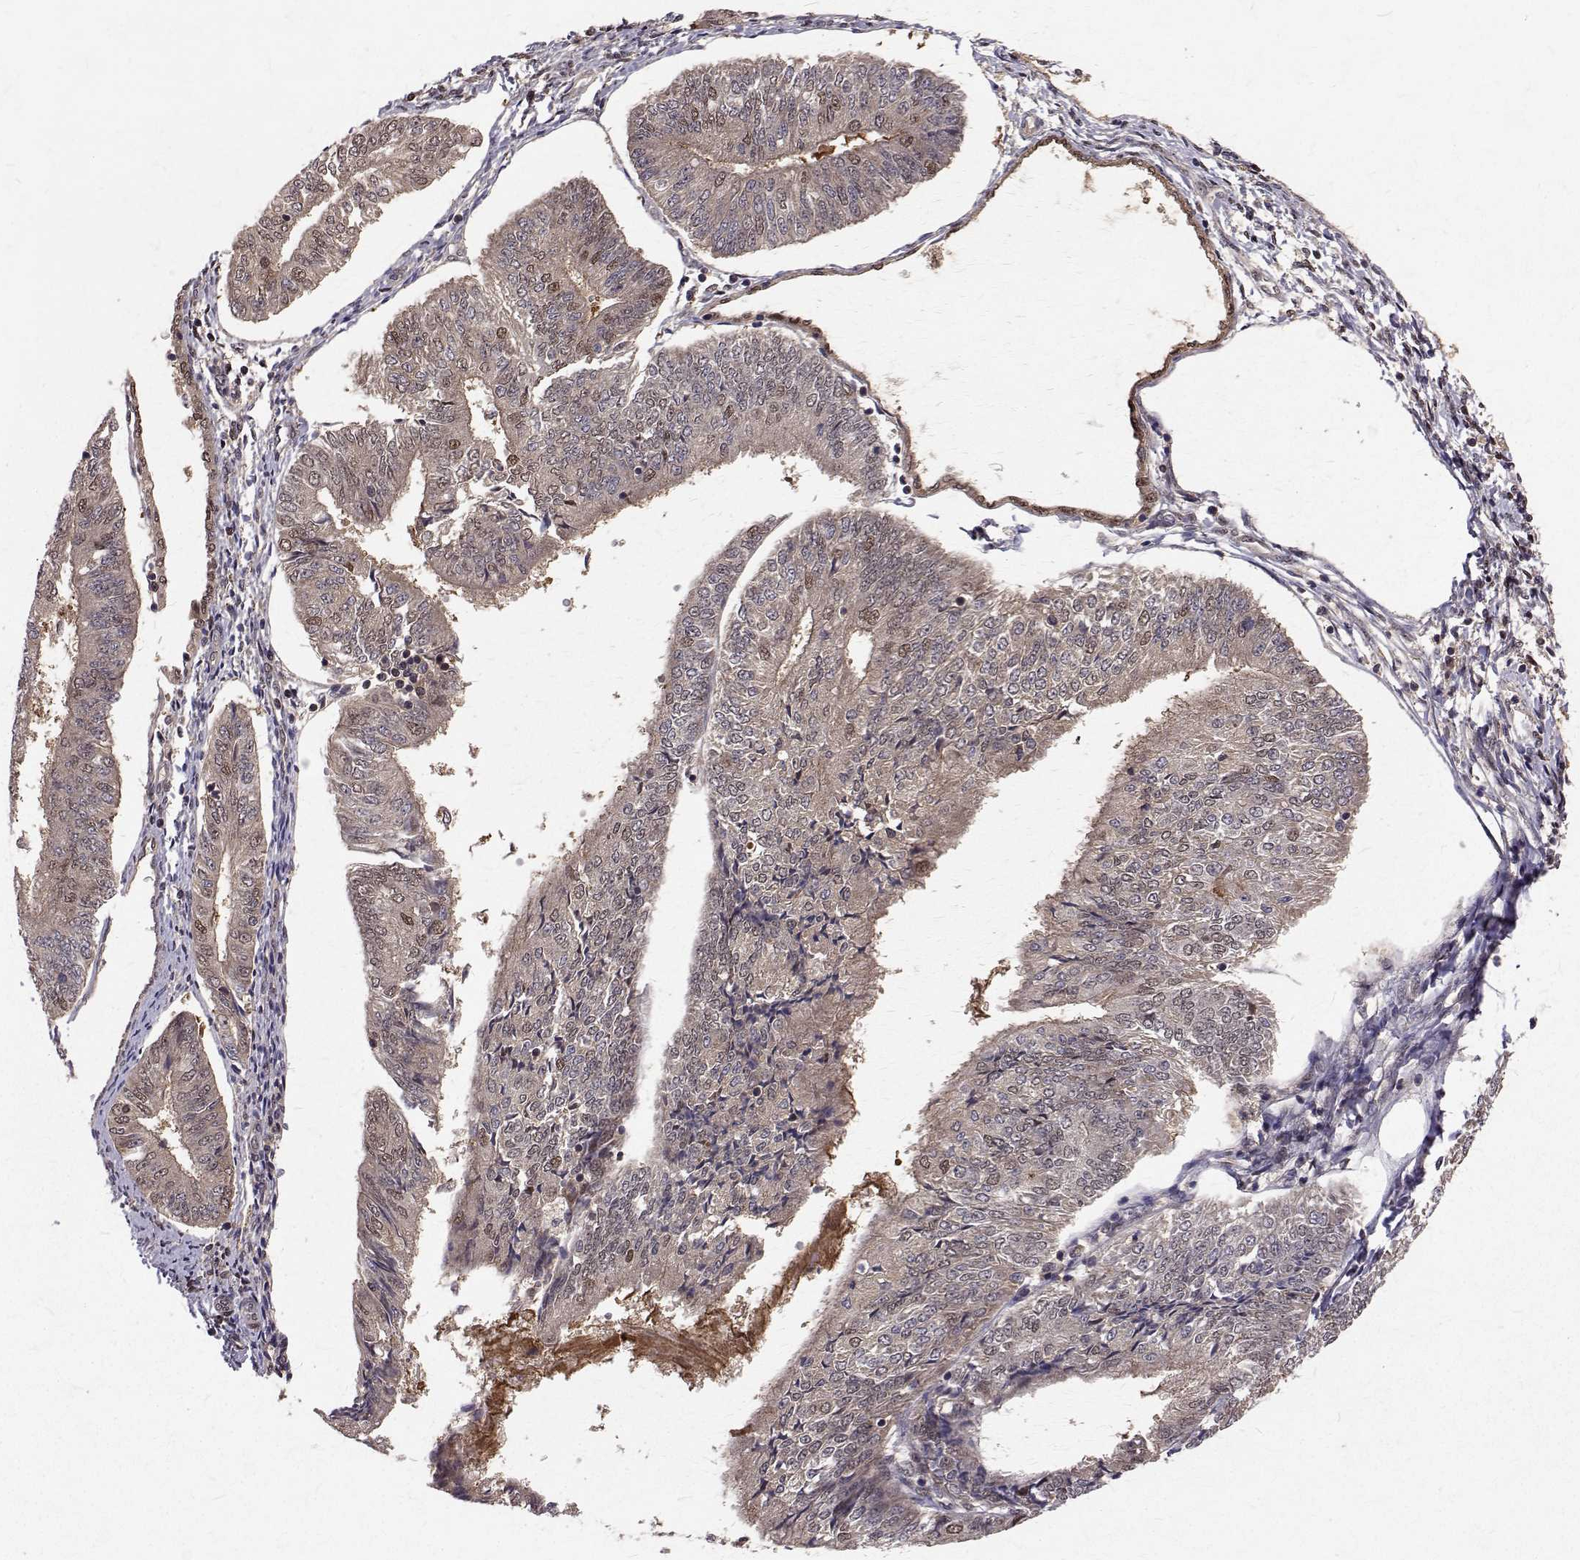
{"staining": {"intensity": "weak", "quantity": "25%-75%", "location": "cytoplasmic/membranous,nuclear"}, "tissue": "endometrial cancer", "cell_type": "Tumor cells", "image_type": "cancer", "snomed": [{"axis": "morphology", "description": "Adenocarcinoma, NOS"}, {"axis": "topography", "description": "Endometrium"}], "caption": "IHC photomicrograph of neoplastic tissue: human endometrial adenocarcinoma stained using immunohistochemistry shows low levels of weak protein expression localized specifically in the cytoplasmic/membranous and nuclear of tumor cells, appearing as a cytoplasmic/membranous and nuclear brown color.", "gene": "NIF3L1", "patient": {"sex": "female", "age": 58}}